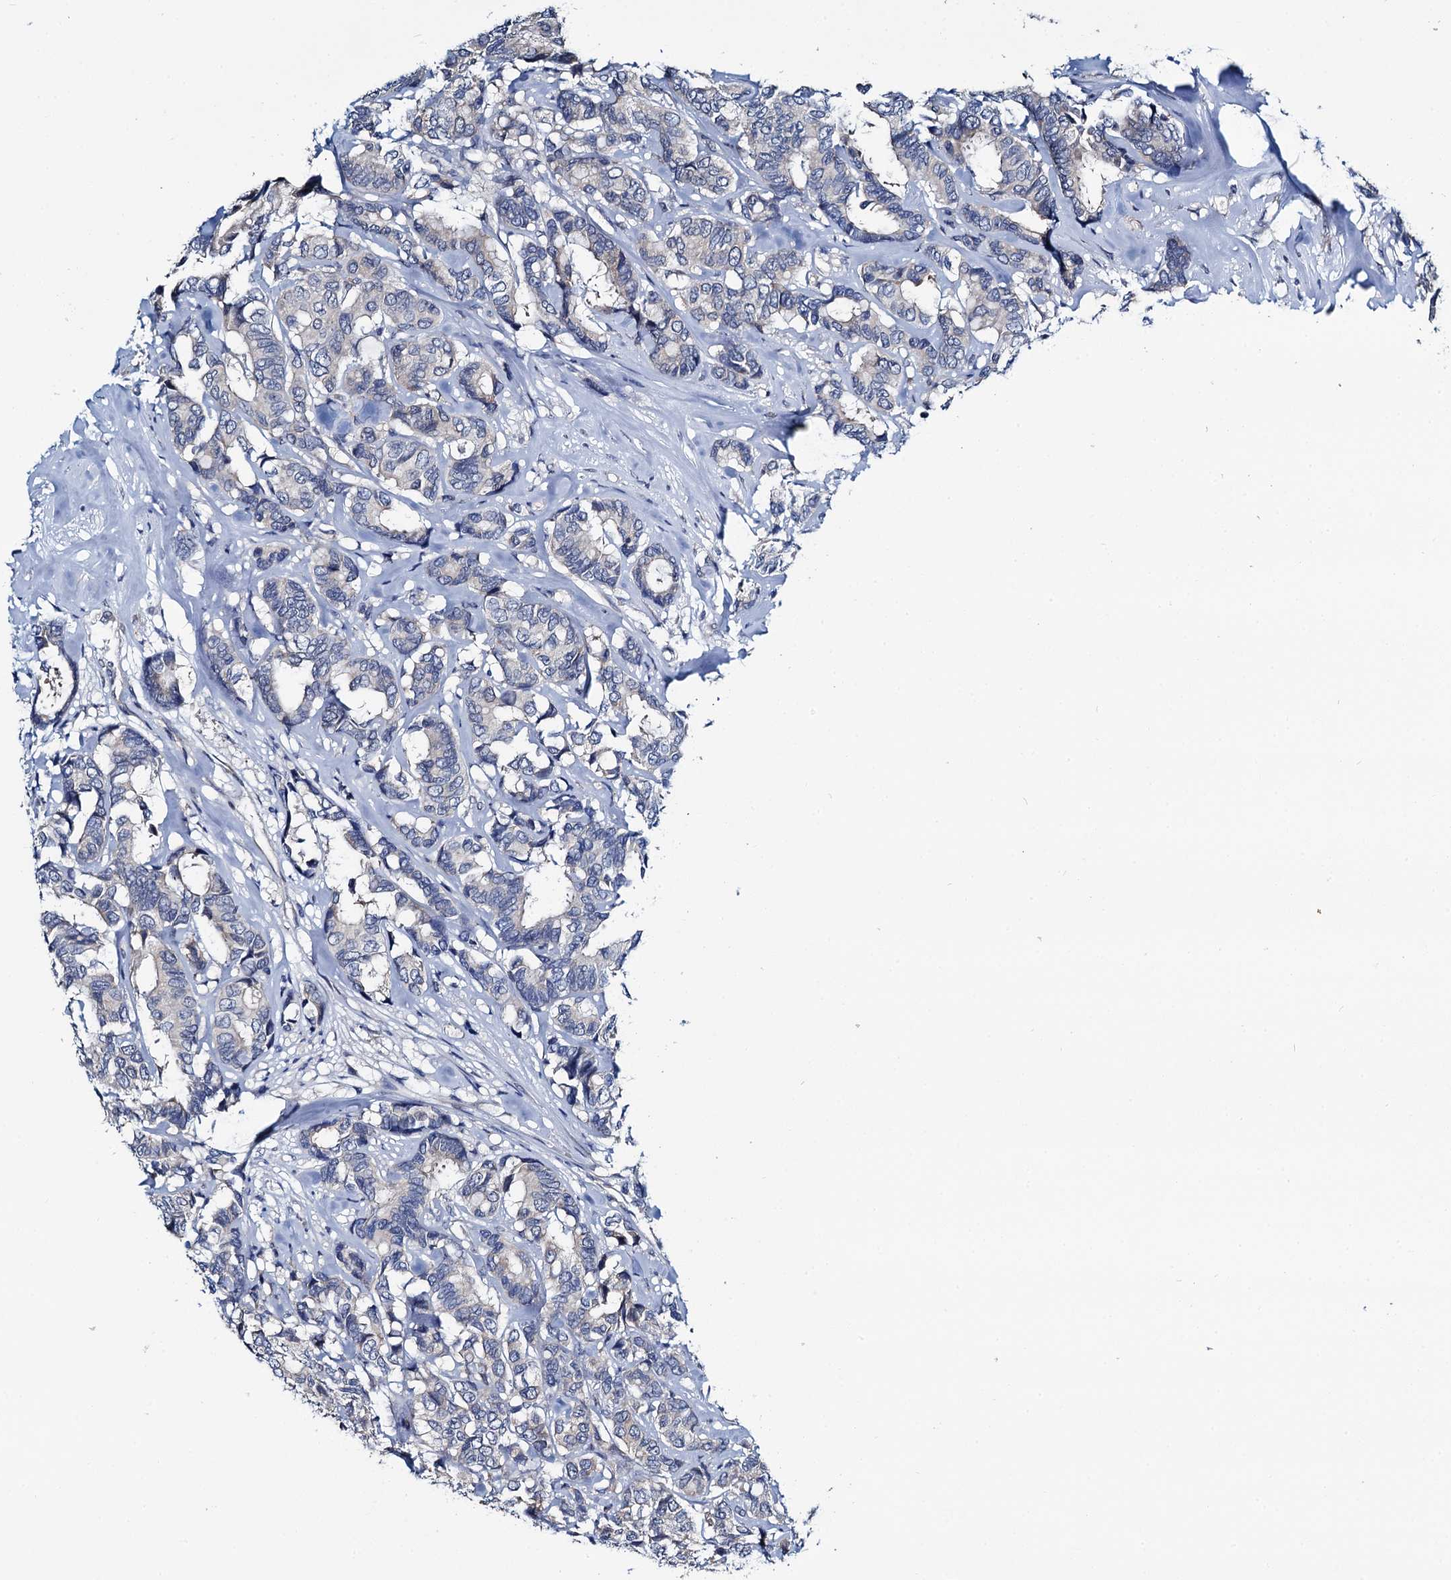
{"staining": {"intensity": "negative", "quantity": "none", "location": "none"}, "tissue": "breast cancer", "cell_type": "Tumor cells", "image_type": "cancer", "snomed": [{"axis": "morphology", "description": "Duct carcinoma"}, {"axis": "topography", "description": "Breast"}], "caption": "High power microscopy micrograph of an immunohistochemistry (IHC) photomicrograph of breast intraductal carcinoma, revealing no significant positivity in tumor cells.", "gene": "MIOX", "patient": {"sex": "female", "age": 87}}